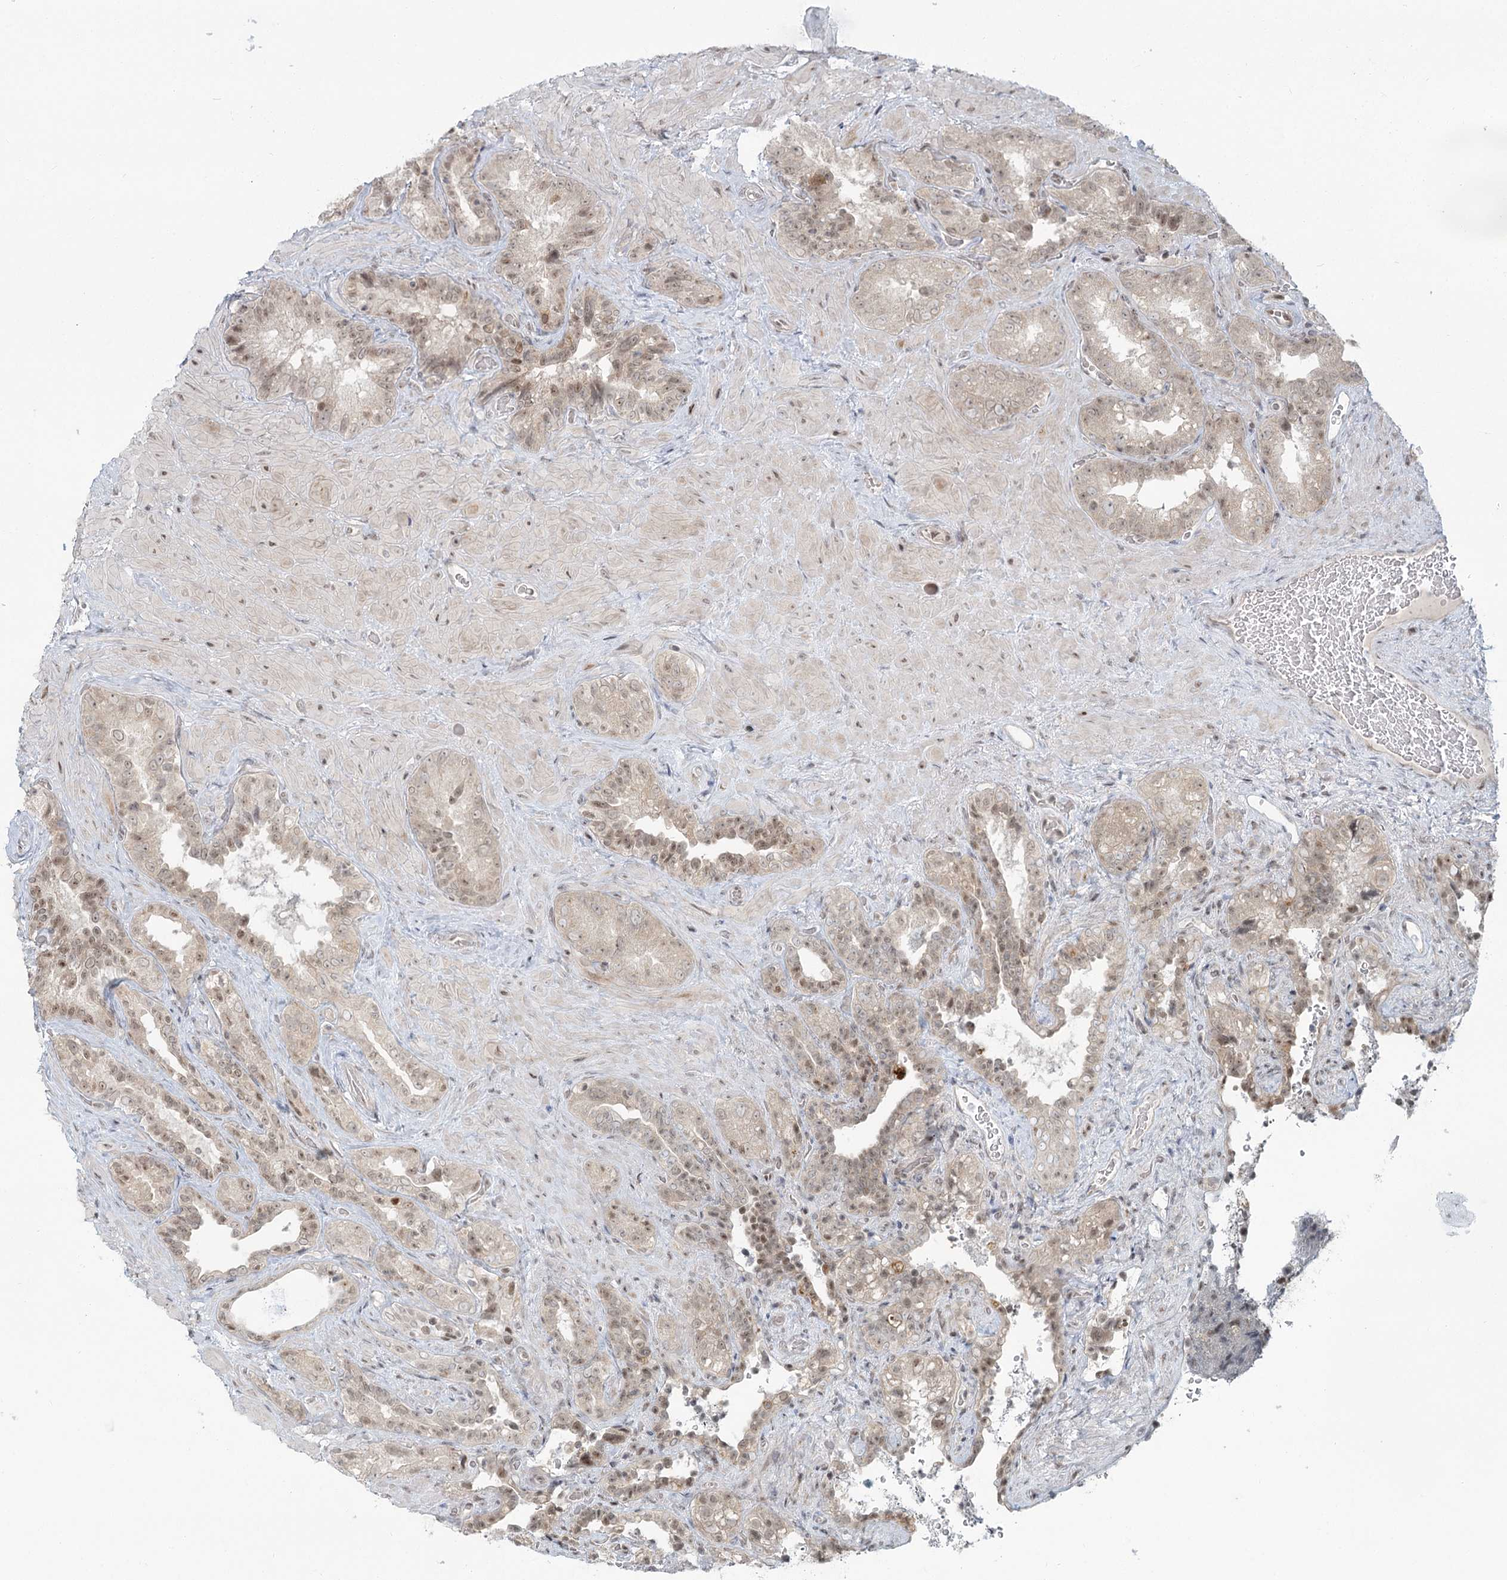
{"staining": {"intensity": "weak", "quantity": "25%-75%", "location": "nuclear"}, "tissue": "seminal vesicle", "cell_type": "Glandular cells", "image_type": "normal", "snomed": [{"axis": "morphology", "description": "Normal tissue, NOS"}, {"axis": "topography", "description": "Seminal veicle"}, {"axis": "topography", "description": "Peripheral nerve tissue"}], "caption": "Human seminal vesicle stained with a brown dye shows weak nuclear positive positivity in approximately 25%-75% of glandular cells.", "gene": "R3HCC1L", "patient": {"sex": "male", "age": 67}}